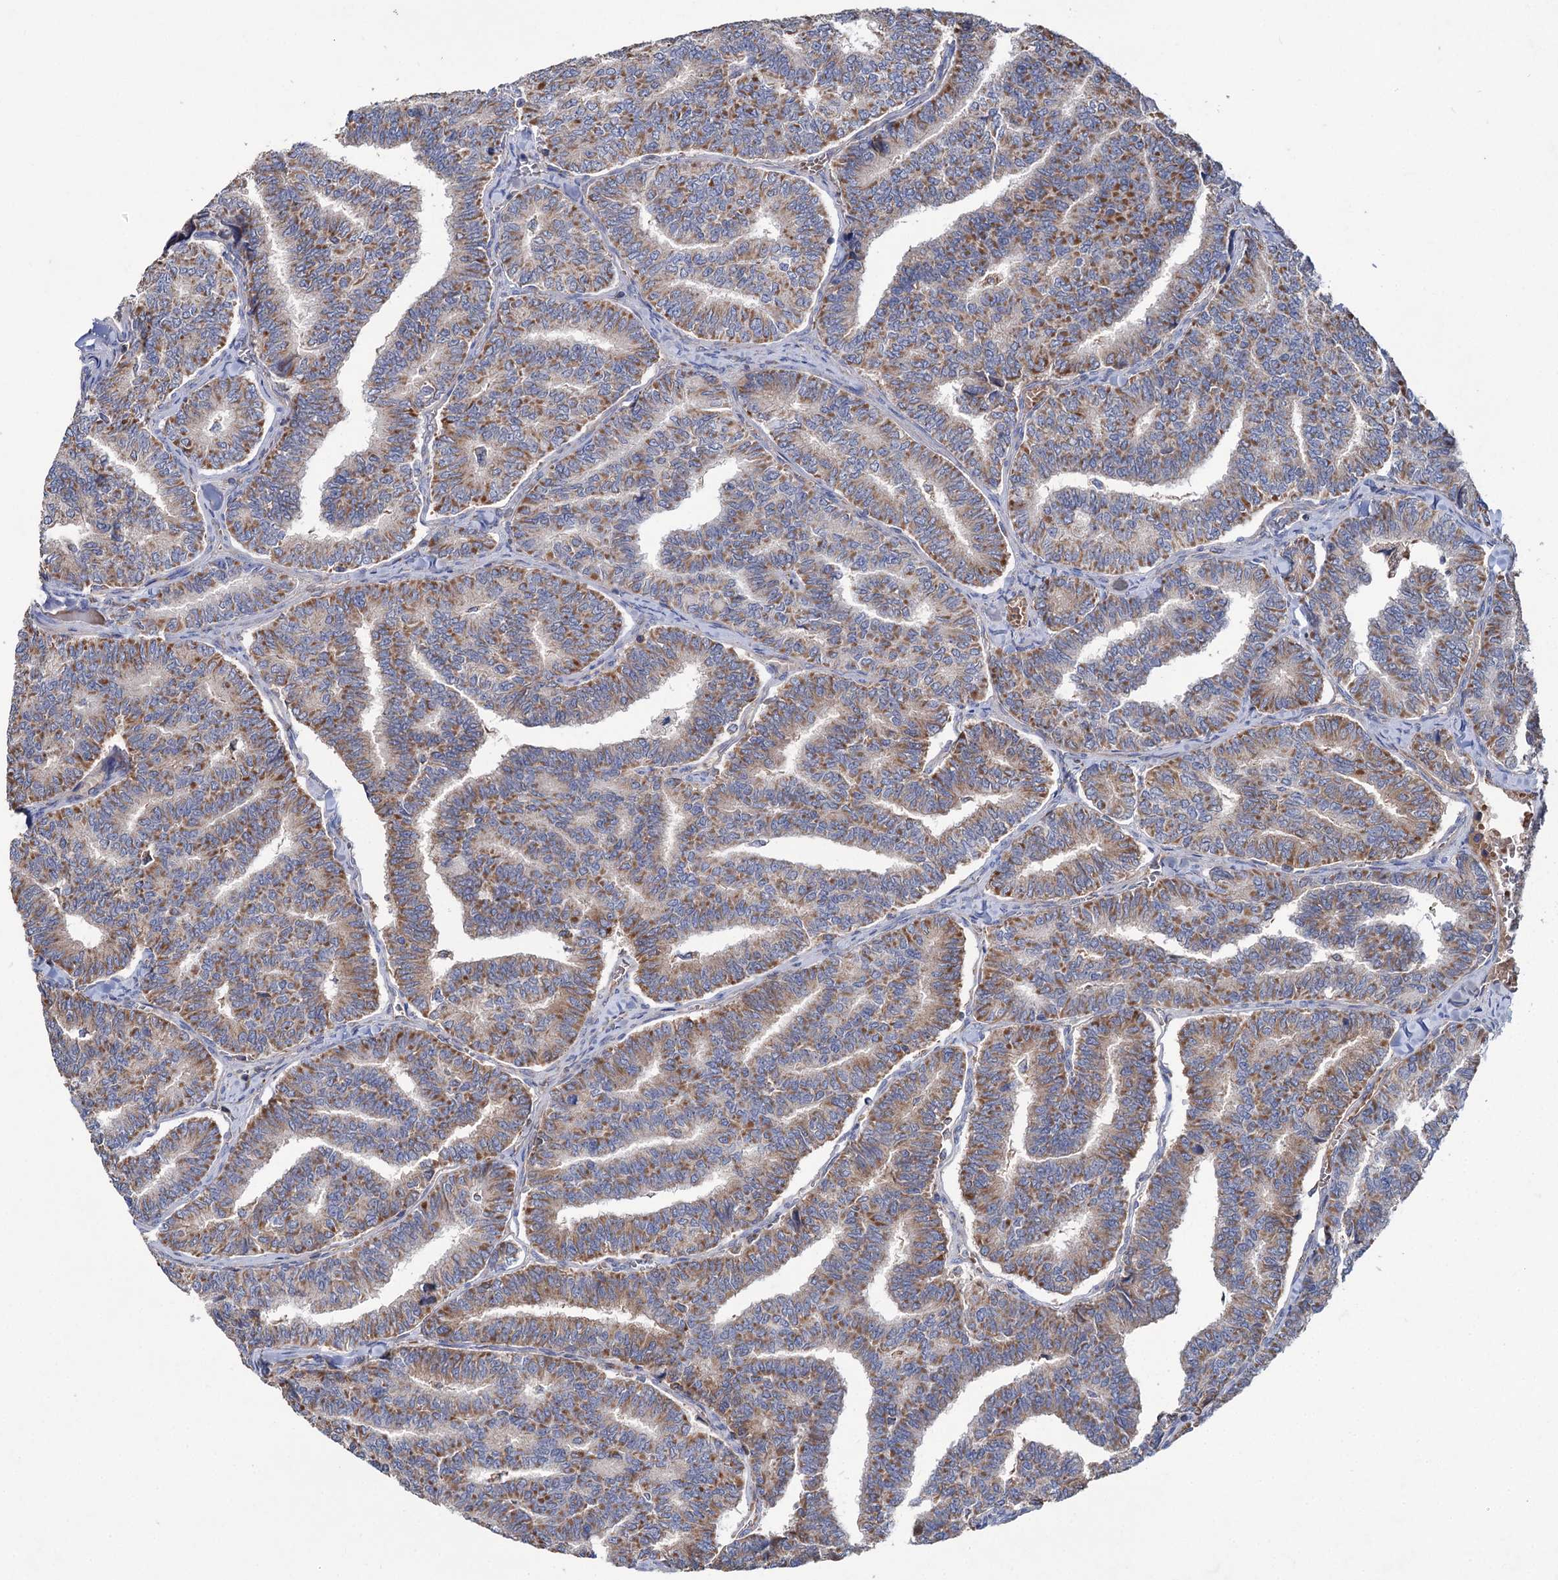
{"staining": {"intensity": "moderate", "quantity": ">75%", "location": "cytoplasmic/membranous"}, "tissue": "thyroid cancer", "cell_type": "Tumor cells", "image_type": "cancer", "snomed": [{"axis": "morphology", "description": "Papillary adenocarcinoma, NOS"}, {"axis": "topography", "description": "Thyroid gland"}], "caption": "Human thyroid cancer (papillary adenocarcinoma) stained for a protein (brown) reveals moderate cytoplasmic/membranous positive staining in about >75% of tumor cells.", "gene": "CLPB", "patient": {"sex": "female", "age": 35}}